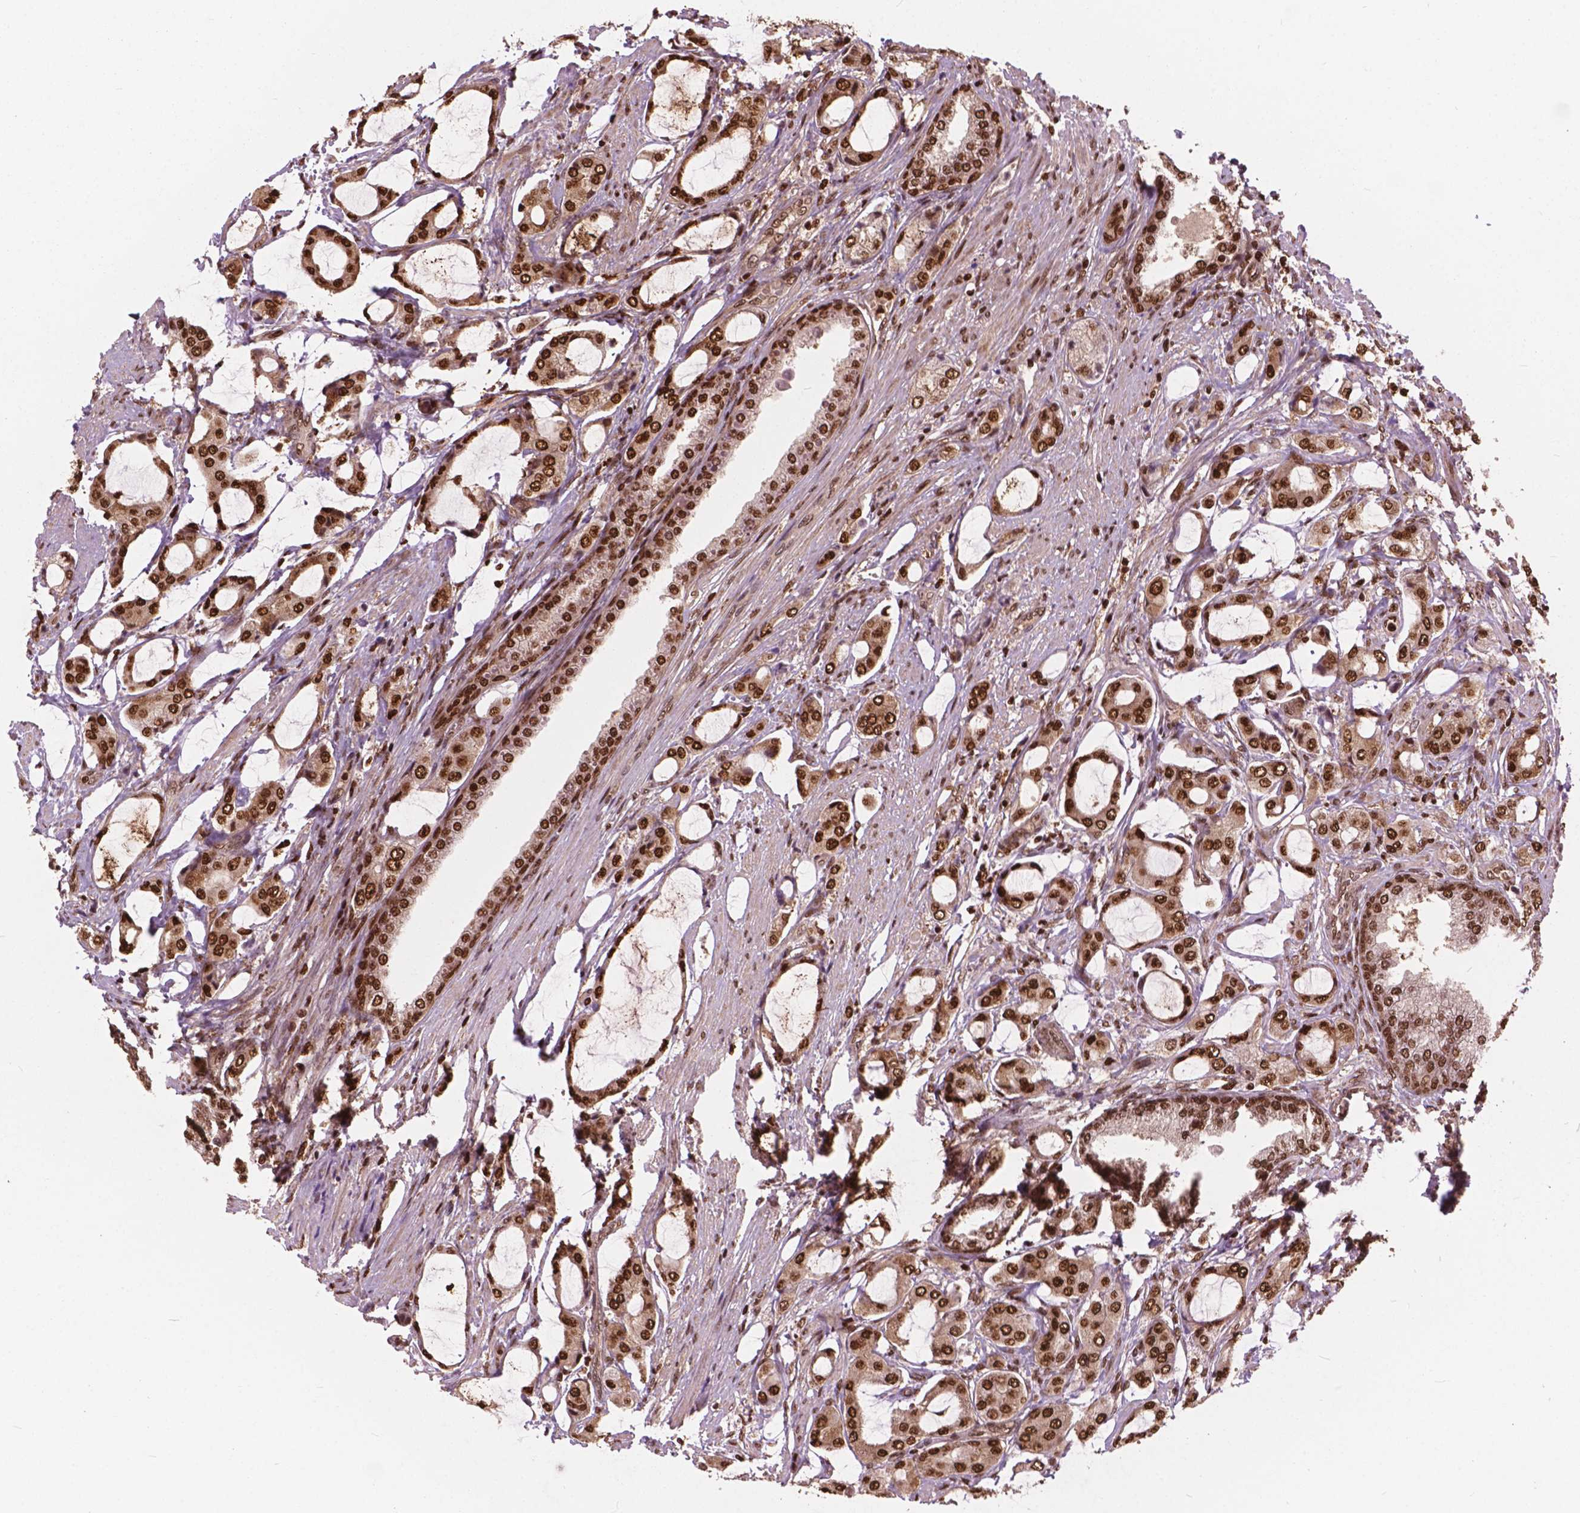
{"staining": {"intensity": "moderate", "quantity": ">75%", "location": "nuclear"}, "tissue": "prostate cancer", "cell_type": "Tumor cells", "image_type": "cancer", "snomed": [{"axis": "morphology", "description": "Adenocarcinoma, NOS"}, {"axis": "topography", "description": "Prostate"}], "caption": "DAB (3,3'-diaminobenzidine) immunohistochemical staining of human prostate adenocarcinoma shows moderate nuclear protein expression in approximately >75% of tumor cells.", "gene": "ANP32B", "patient": {"sex": "male", "age": 63}}